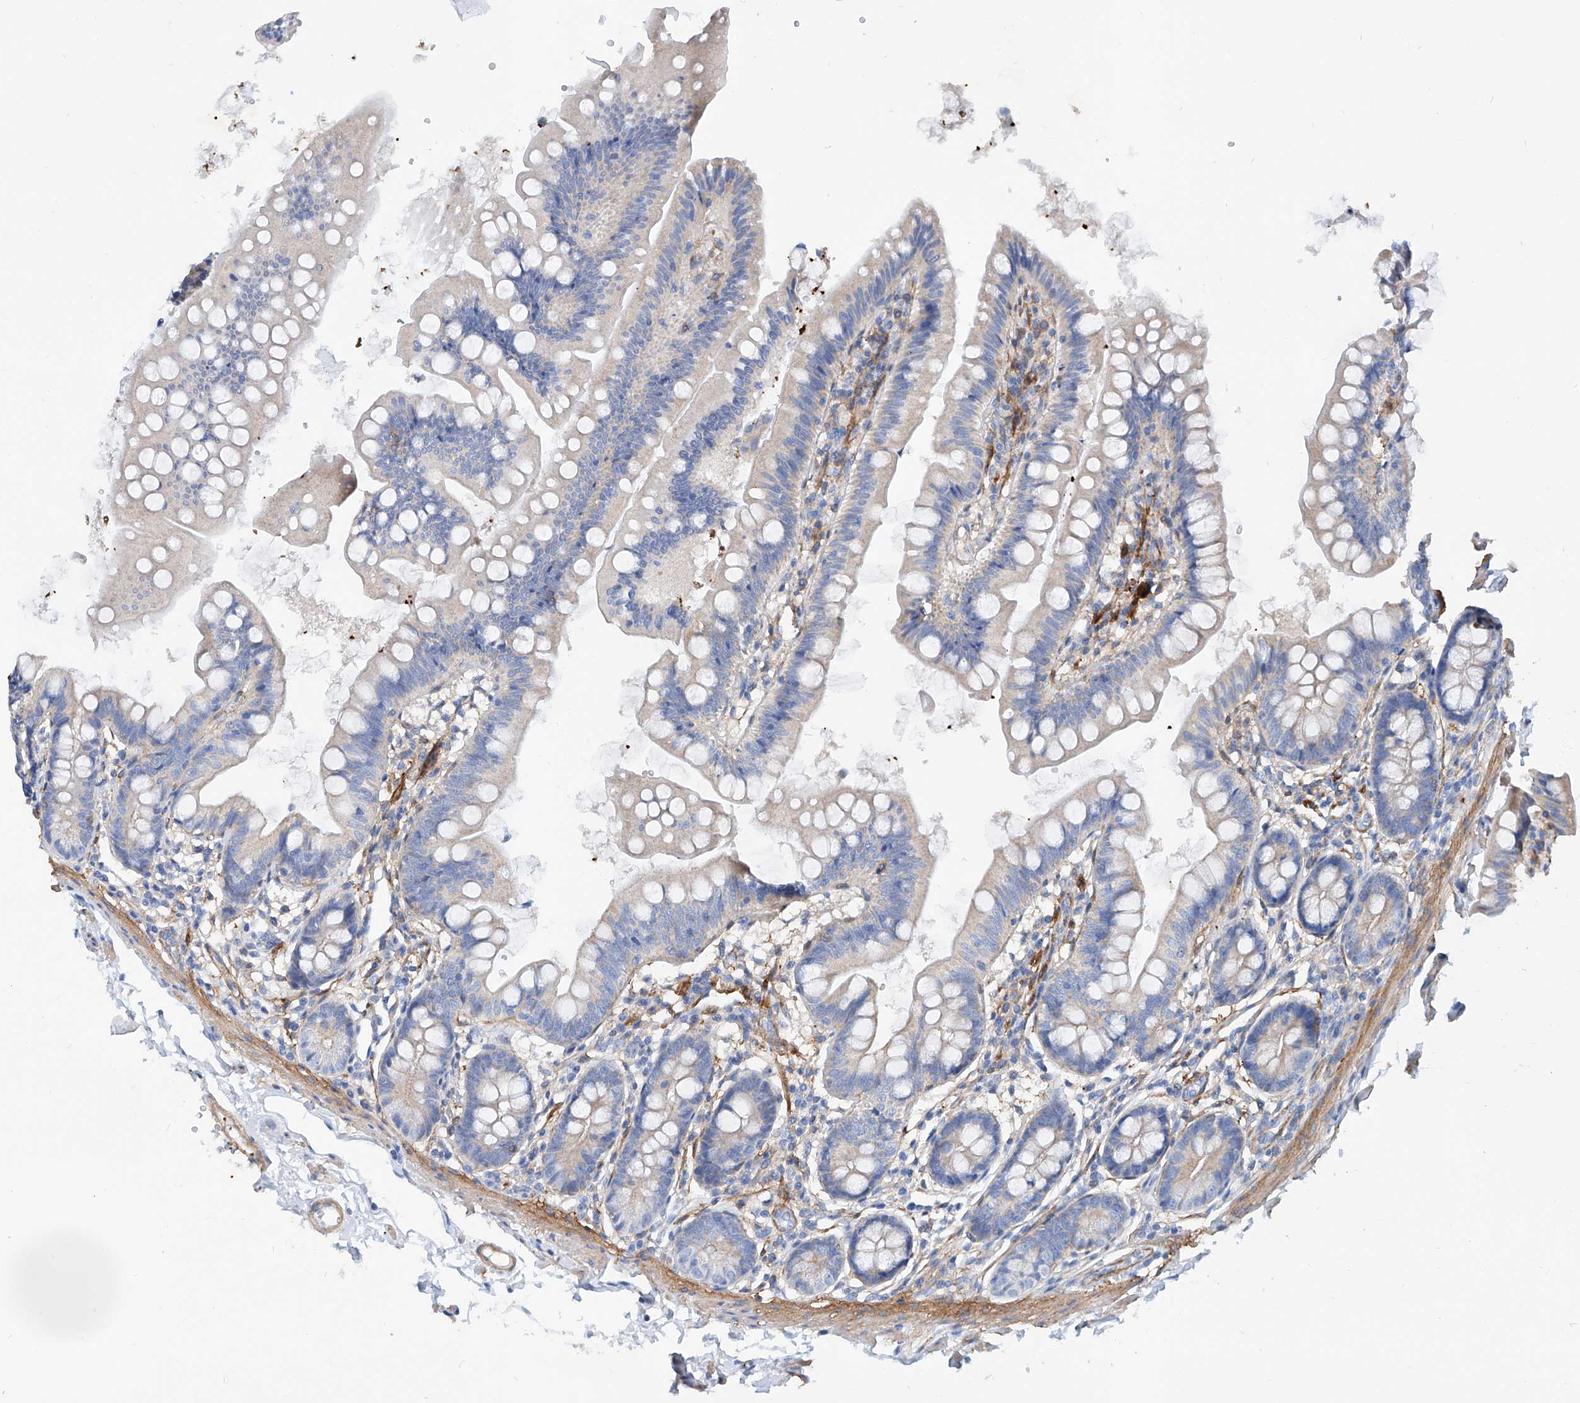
{"staining": {"intensity": "negative", "quantity": "none", "location": "none"}, "tissue": "small intestine", "cell_type": "Glandular cells", "image_type": "normal", "snomed": [{"axis": "morphology", "description": "Normal tissue, NOS"}, {"axis": "topography", "description": "Small intestine"}], "caption": "Immunohistochemistry (IHC) image of unremarkable small intestine stained for a protein (brown), which reveals no expression in glandular cells.", "gene": "TAS2R60", "patient": {"sex": "male", "age": 7}}